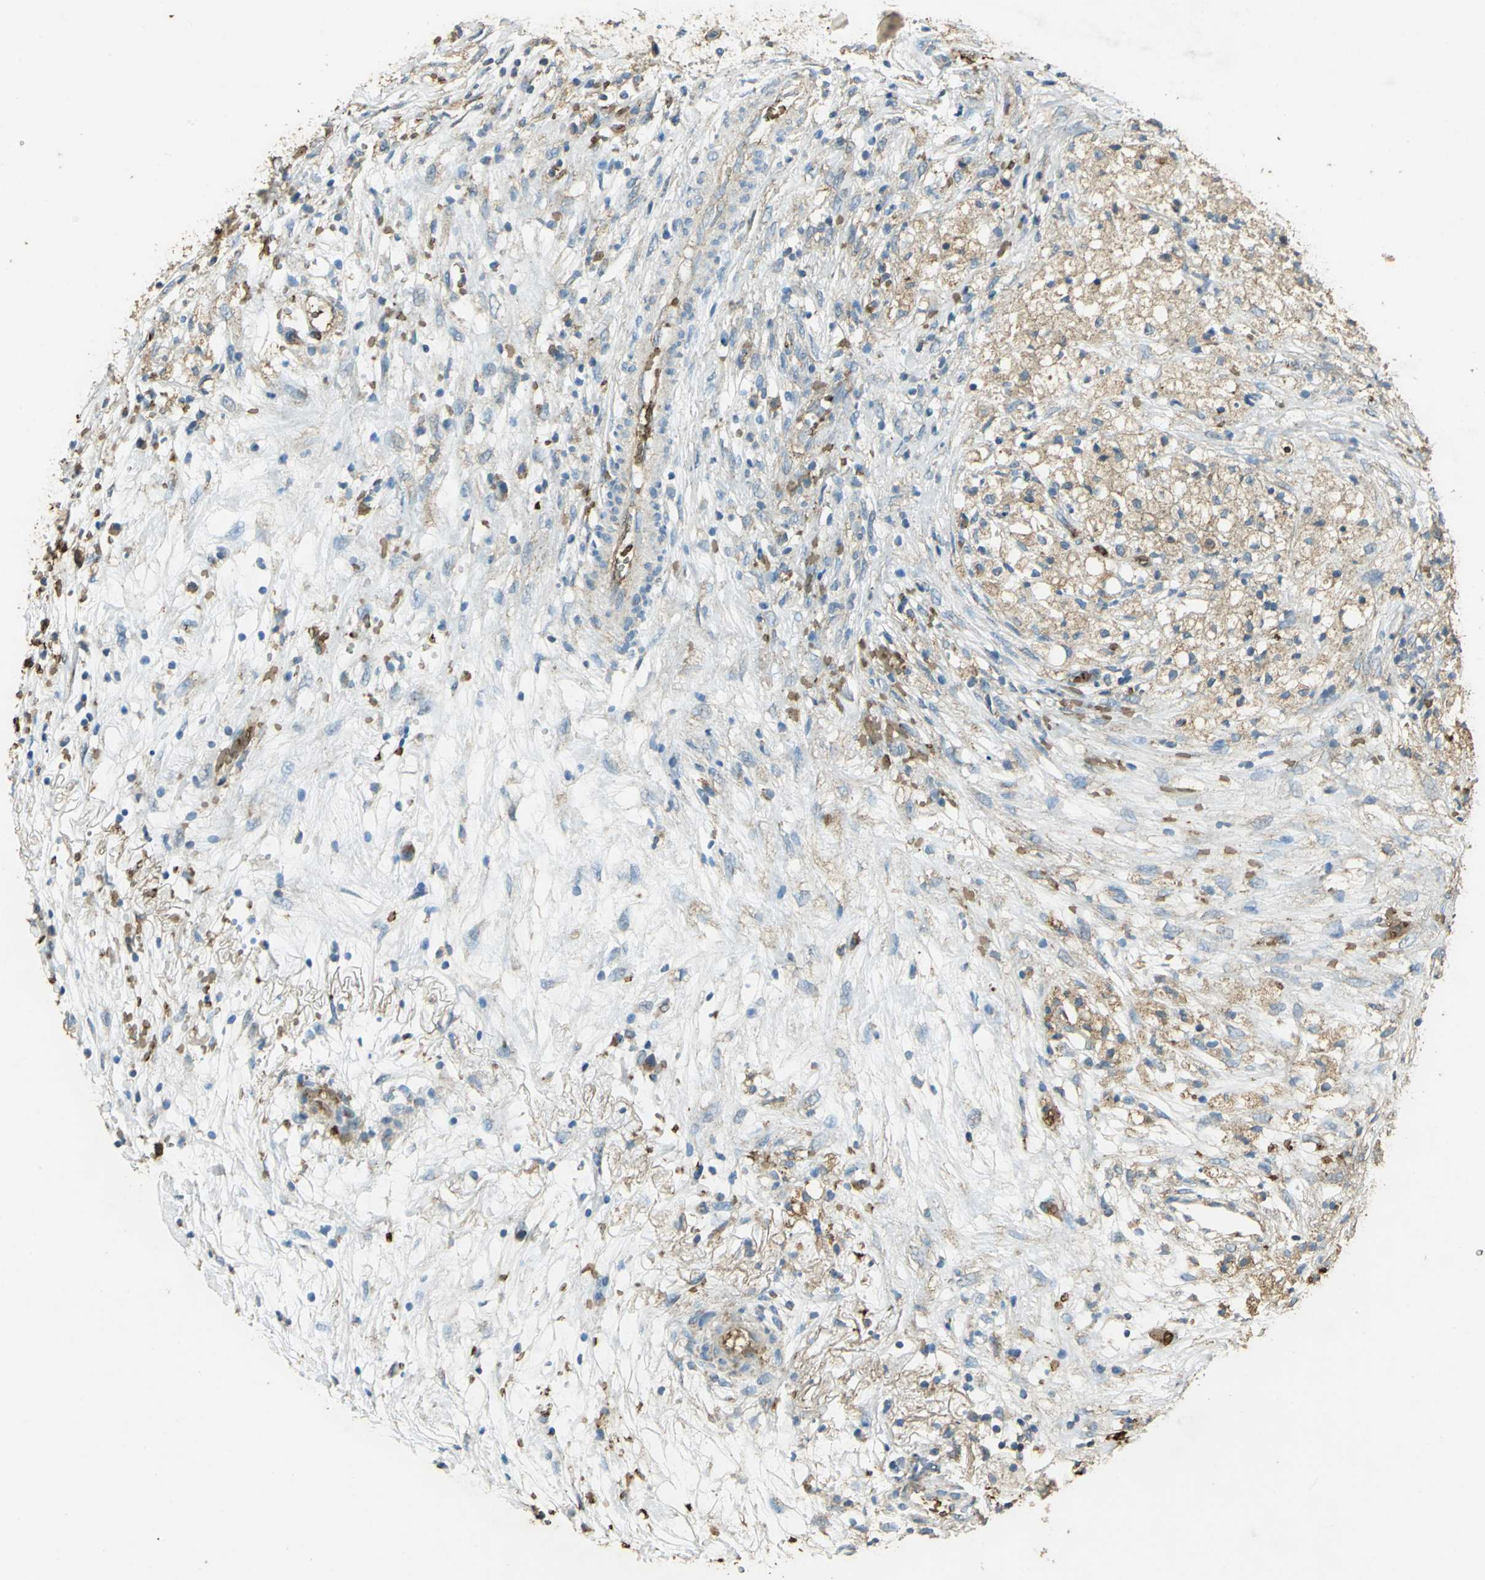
{"staining": {"intensity": "weak", "quantity": "25%-75%", "location": "cytoplasmic/membranous"}, "tissue": "ovarian cancer", "cell_type": "Tumor cells", "image_type": "cancer", "snomed": [{"axis": "morphology", "description": "Carcinoma, endometroid"}, {"axis": "topography", "description": "Ovary"}], "caption": "DAB (3,3'-diaminobenzidine) immunohistochemical staining of ovarian endometroid carcinoma demonstrates weak cytoplasmic/membranous protein staining in about 25%-75% of tumor cells.", "gene": "TRAPPC2", "patient": {"sex": "female", "age": 42}}